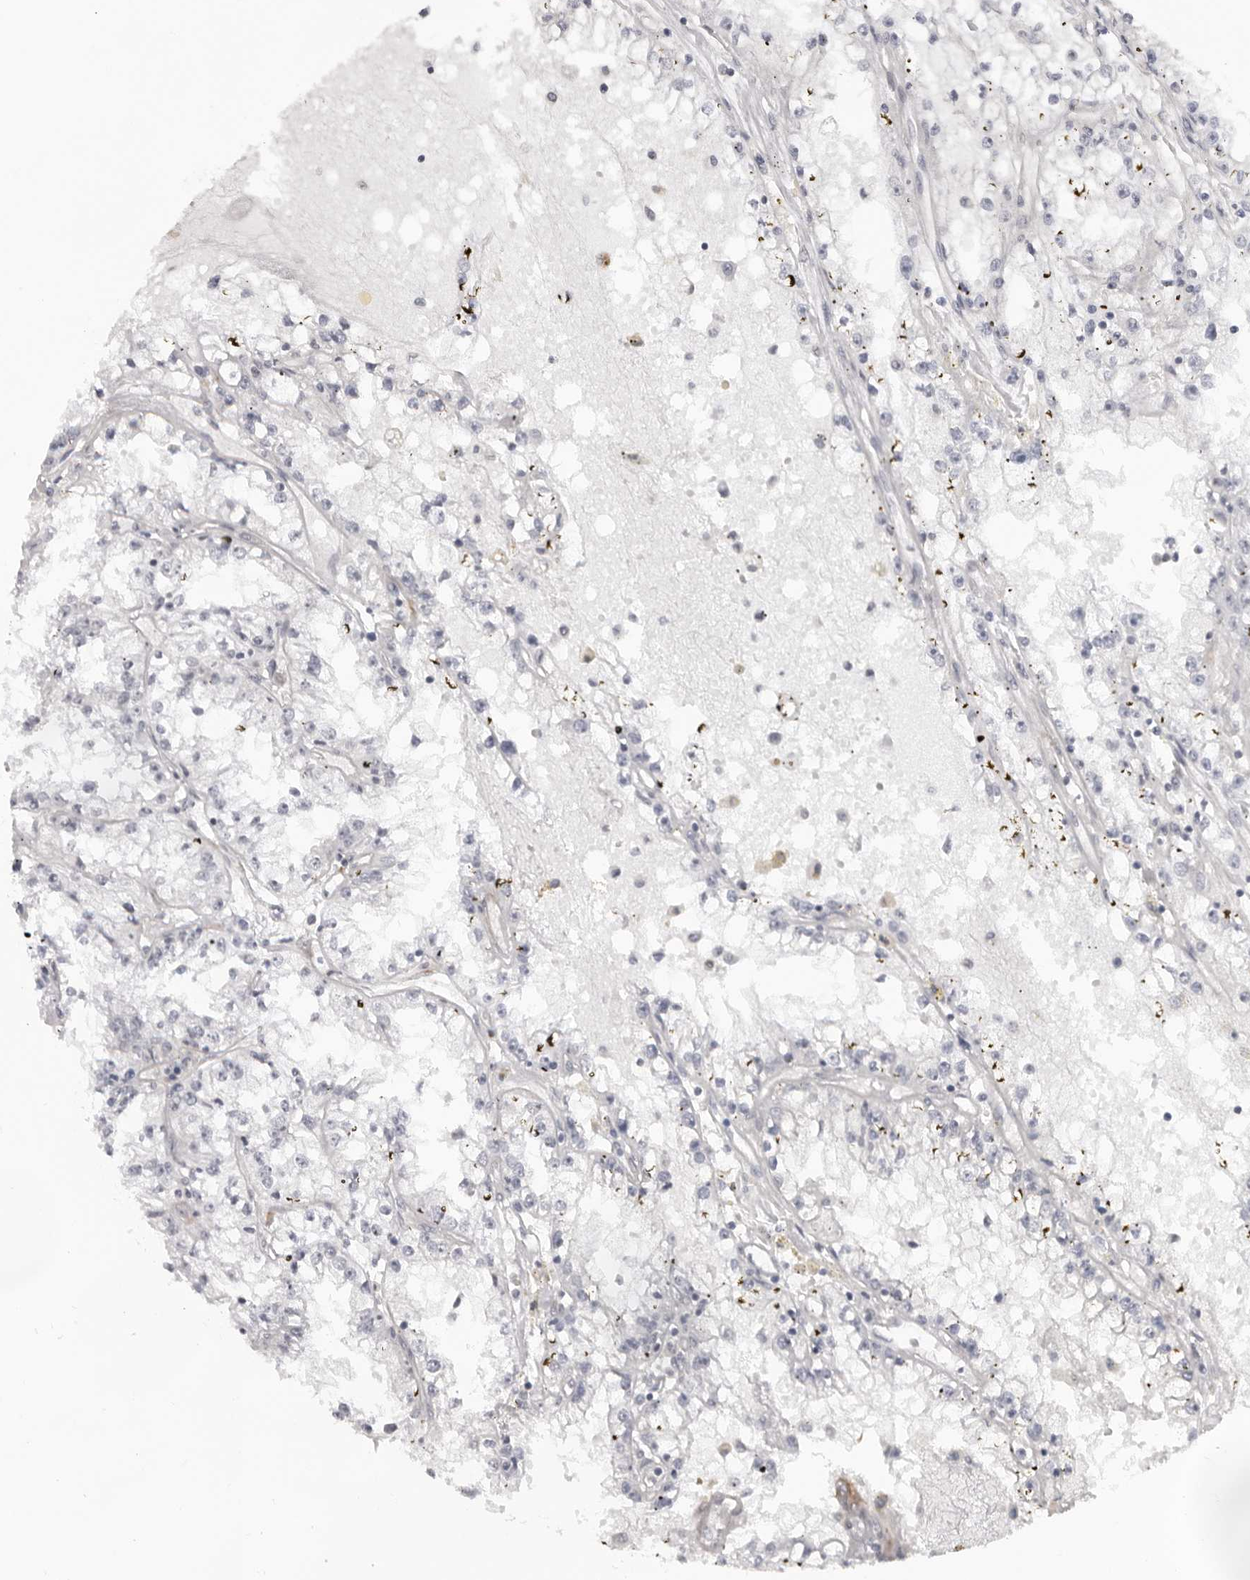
{"staining": {"intensity": "negative", "quantity": "none", "location": "none"}, "tissue": "renal cancer", "cell_type": "Tumor cells", "image_type": "cancer", "snomed": [{"axis": "morphology", "description": "Adenocarcinoma, NOS"}, {"axis": "topography", "description": "Kidney"}], "caption": "Image shows no significant protein staining in tumor cells of renal adenocarcinoma.", "gene": "SRGAP2", "patient": {"sex": "male", "age": 56}}